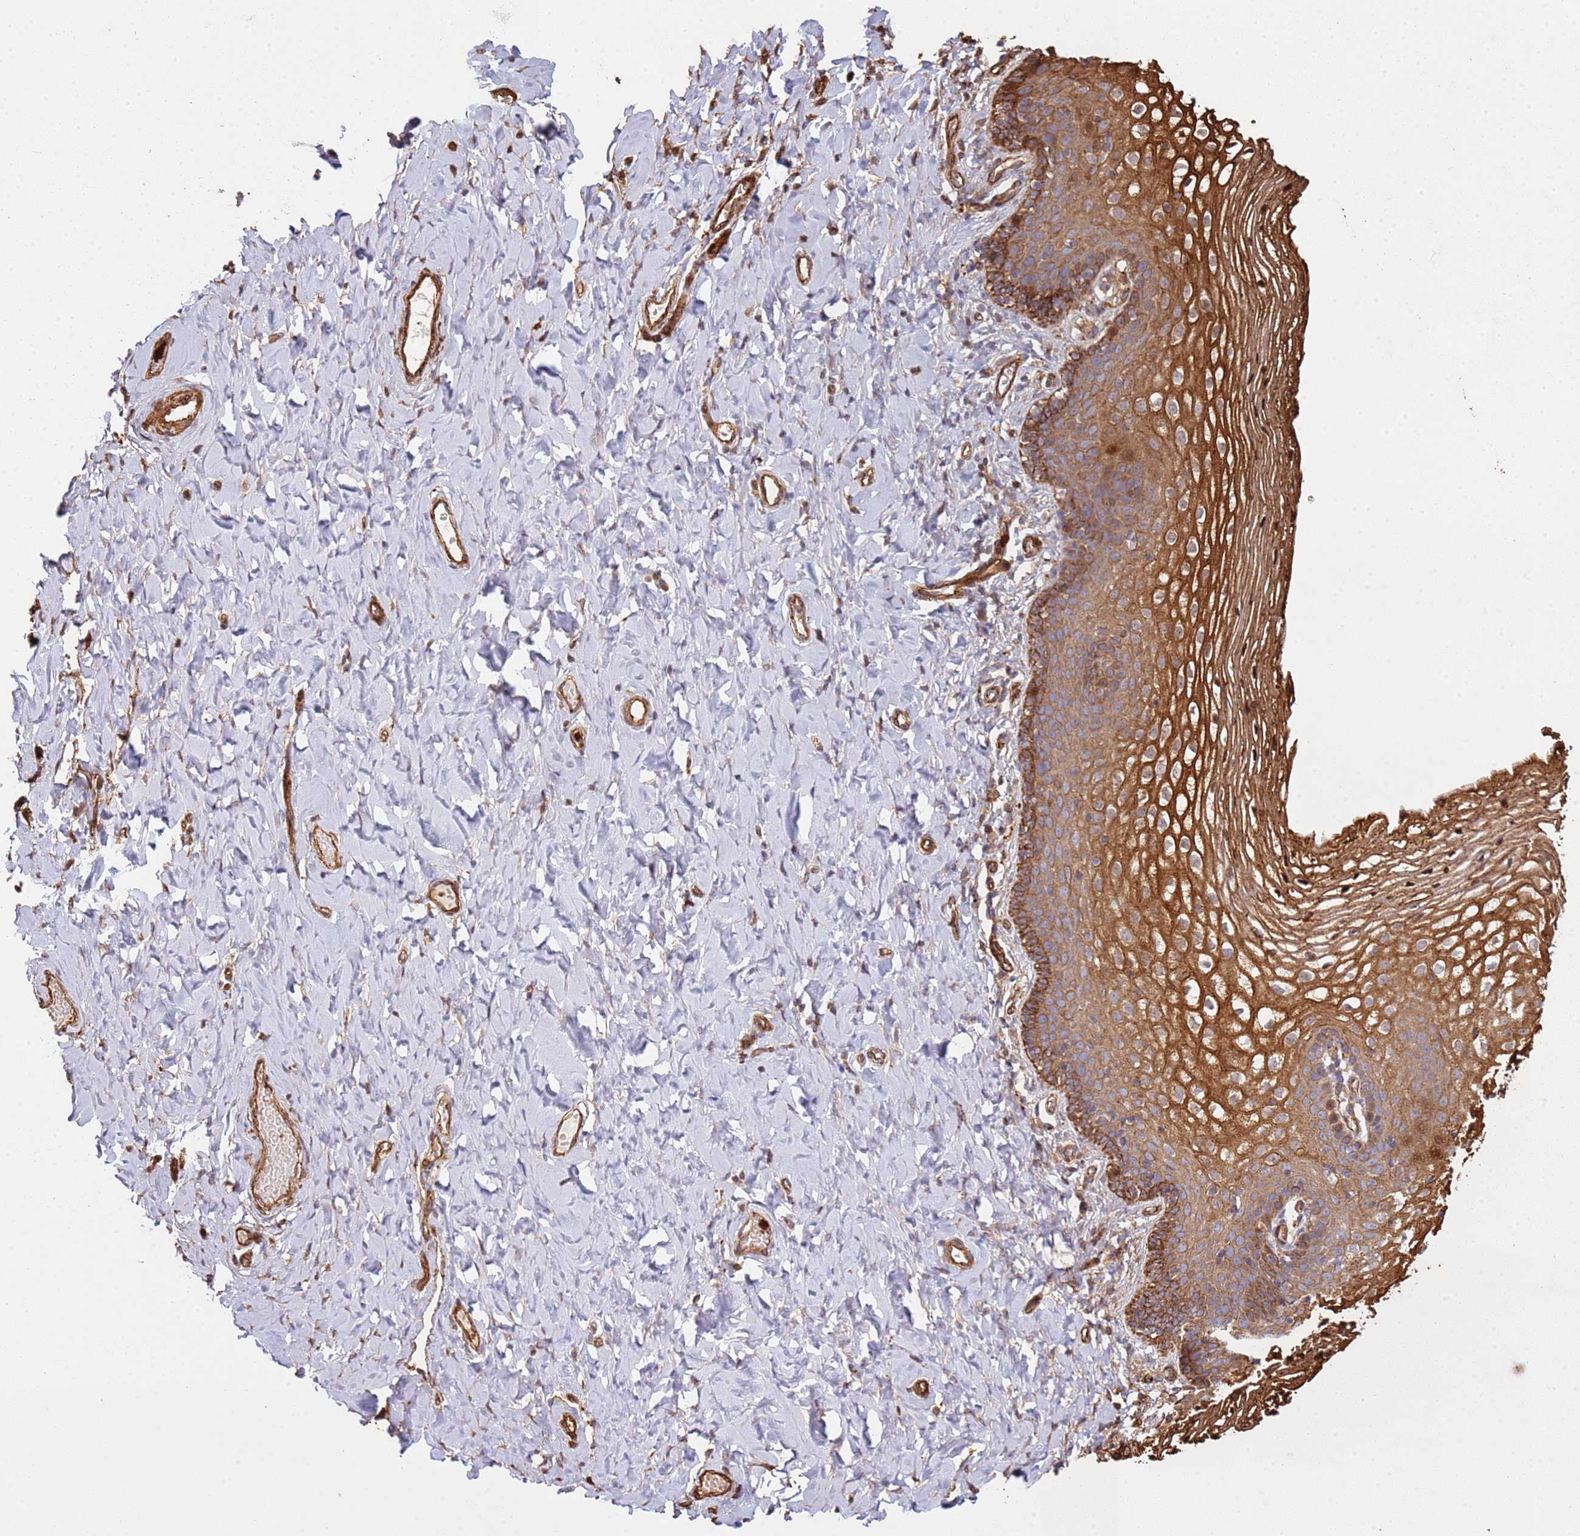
{"staining": {"intensity": "strong", "quantity": ">75%", "location": "cytoplasmic/membranous"}, "tissue": "vagina", "cell_type": "Squamous epithelial cells", "image_type": "normal", "snomed": [{"axis": "morphology", "description": "Normal tissue, NOS"}, {"axis": "topography", "description": "Vagina"}], "caption": "Approximately >75% of squamous epithelial cells in normal human vagina show strong cytoplasmic/membranous protein positivity as visualized by brown immunohistochemical staining.", "gene": "NDUFAF4", "patient": {"sex": "female", "age": 60}}